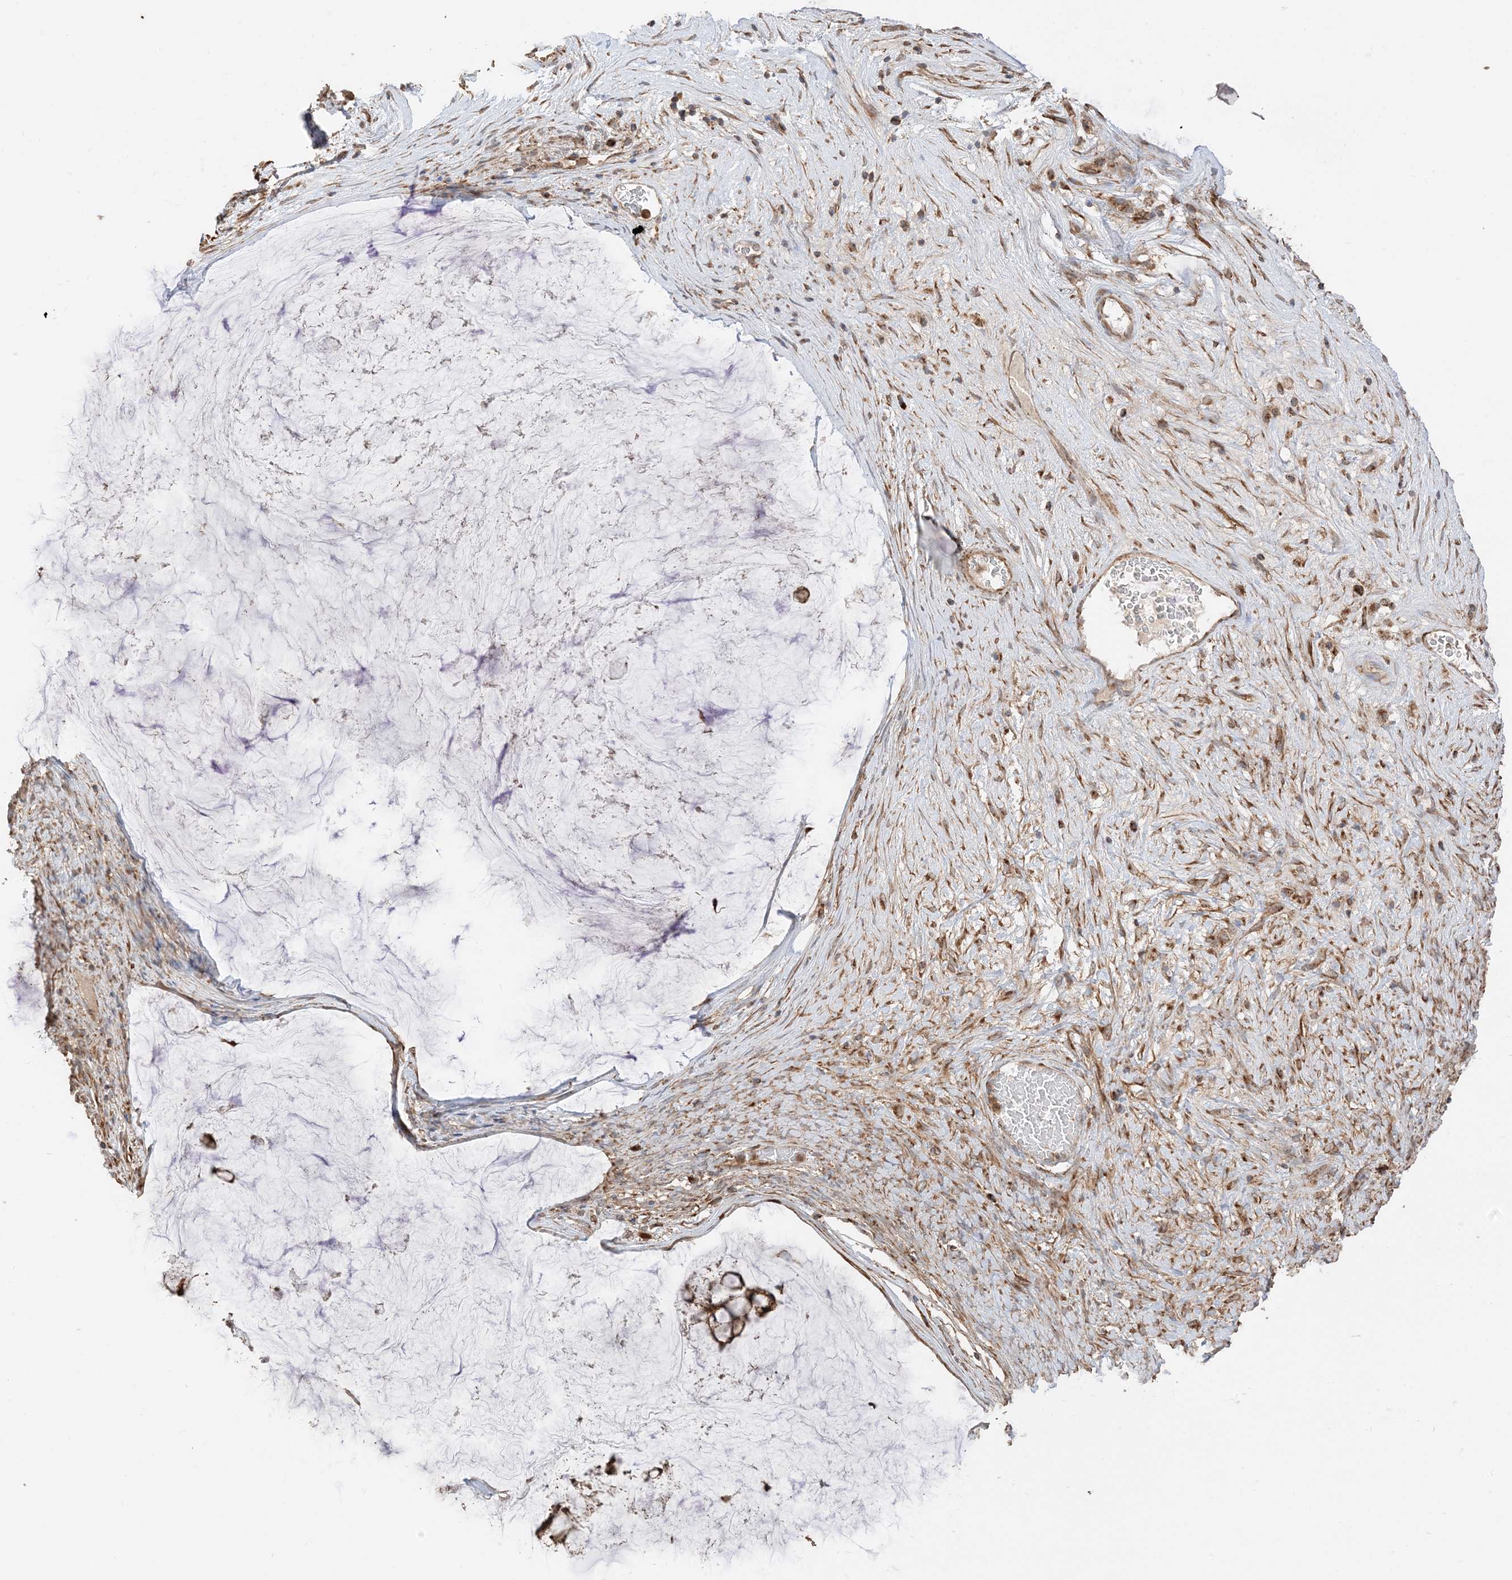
{"staining": {"intensity": "strong", "quantity": ">75%", "location": "cytoplasmic/membranous"}, "tissue": "ovarian cancer", "cell_type": "Tumor cells", "image_type": "cancer", "snomed": [{"axis": "morphology", "description": "Cystadenocarcinoma, mucinous, NOS"}, {"axis": "topography", "description": "Ovary"}], "caption": "High-magnification brightfield microscopy of ovarian cancer stained with DAB (brown) and counterstained with hematoxylin (blue). tumor cells exhibit strong cytoplasmic/membranous expression is seen in about>75% of cells.", "gene": "N4BP3", "patient": {"sex": "female", "age": 42}}